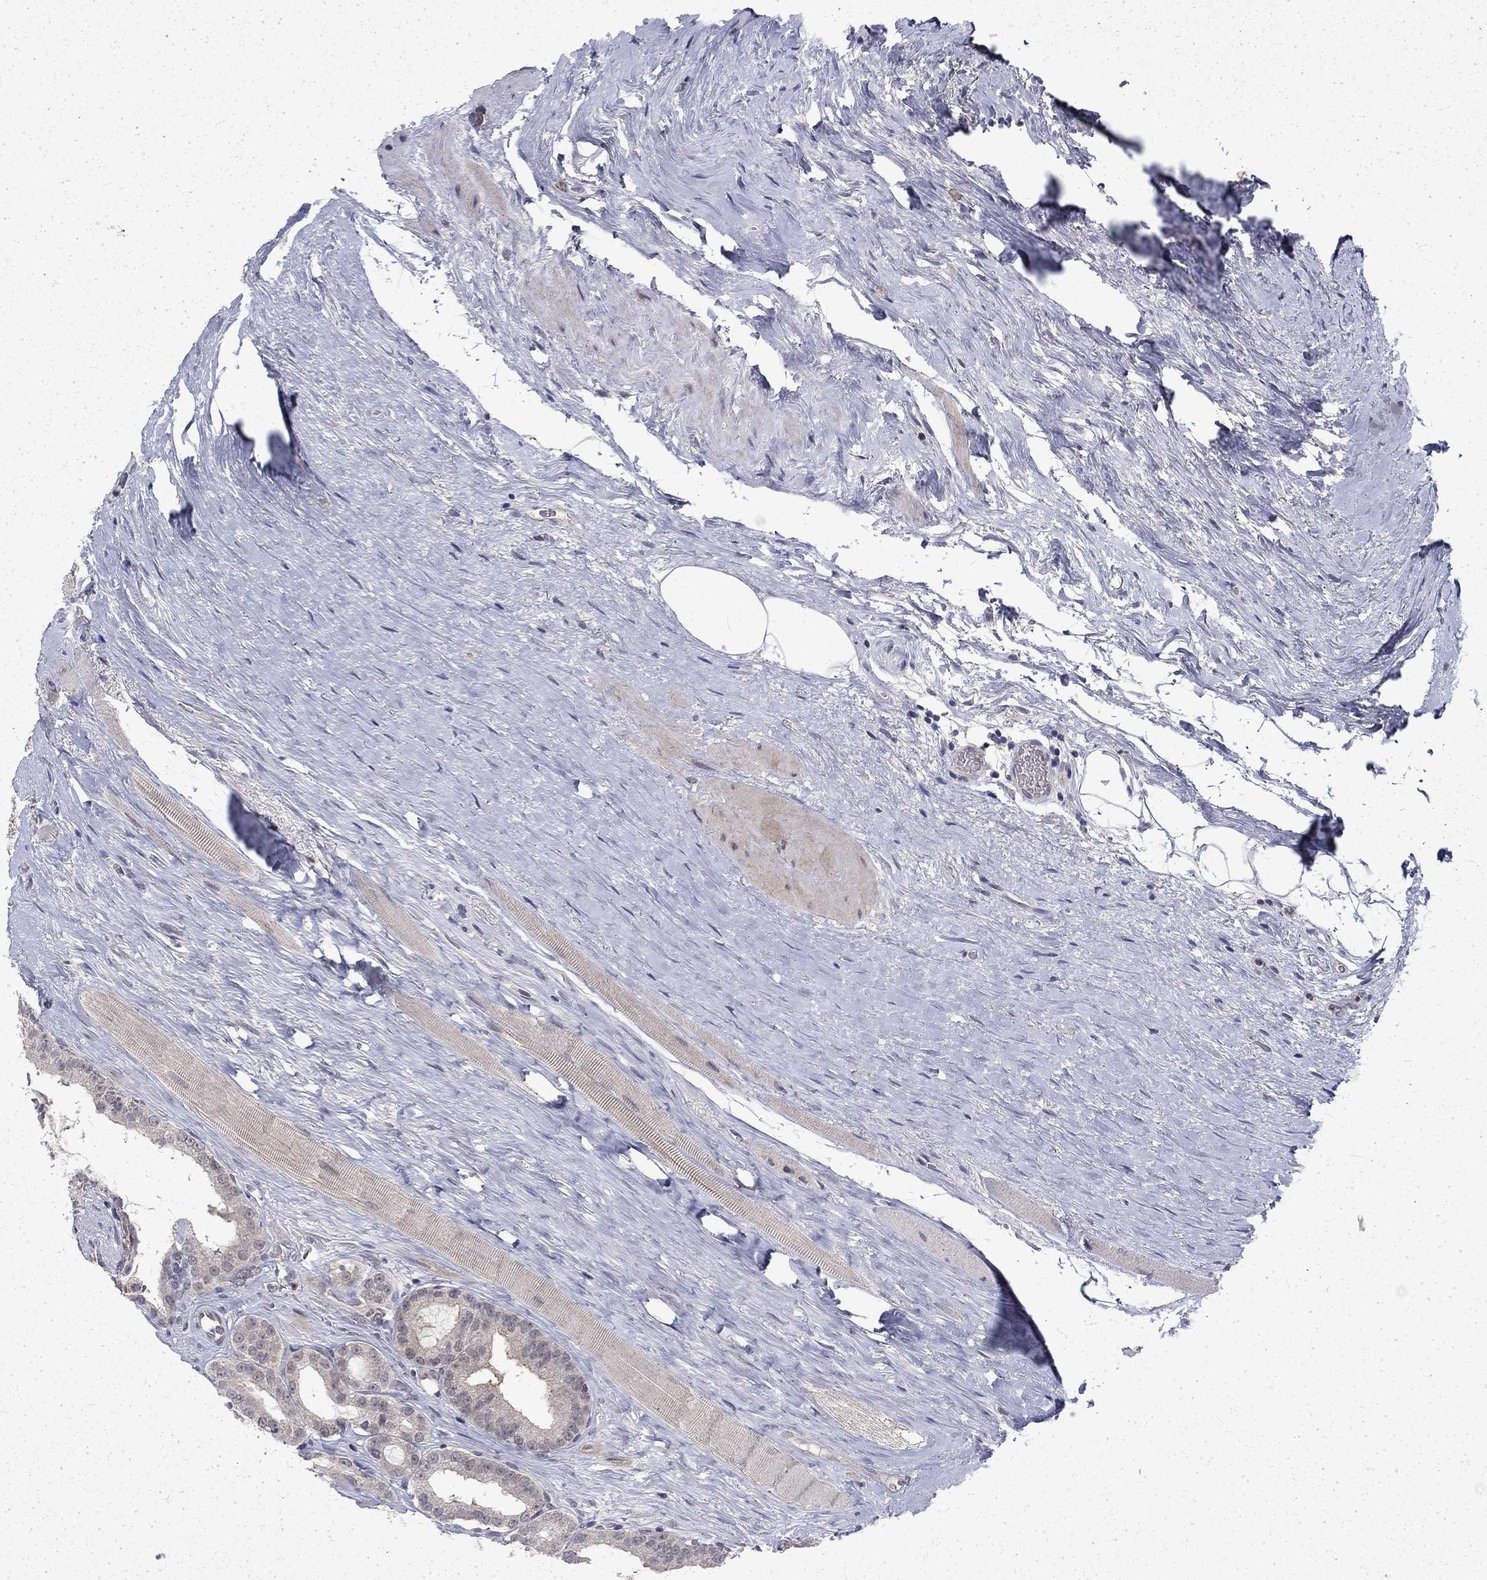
{"staining": {"intensity": "negative", "quantity": "none", "location": "none"}, "tissue": "prostate cancer", "cell_type": "Tumor cells", "image_type": "cancer", "snomed": [{"axis": "morphology", "description": "Adenocarcinoma, NOS"}, {"axis": "topography", "description": "Prostate"}], "caption": "High power microscopy micrograph of an immunohistochemistry (IHC) histopathology image of prostate cancer, revealing no significant staining in tumor cells. (DAB (3,3'-diaminobenzidine) IHC, high magnification).", "gene": "CHAT", "patient": {"sex": "male", "age": 67}}